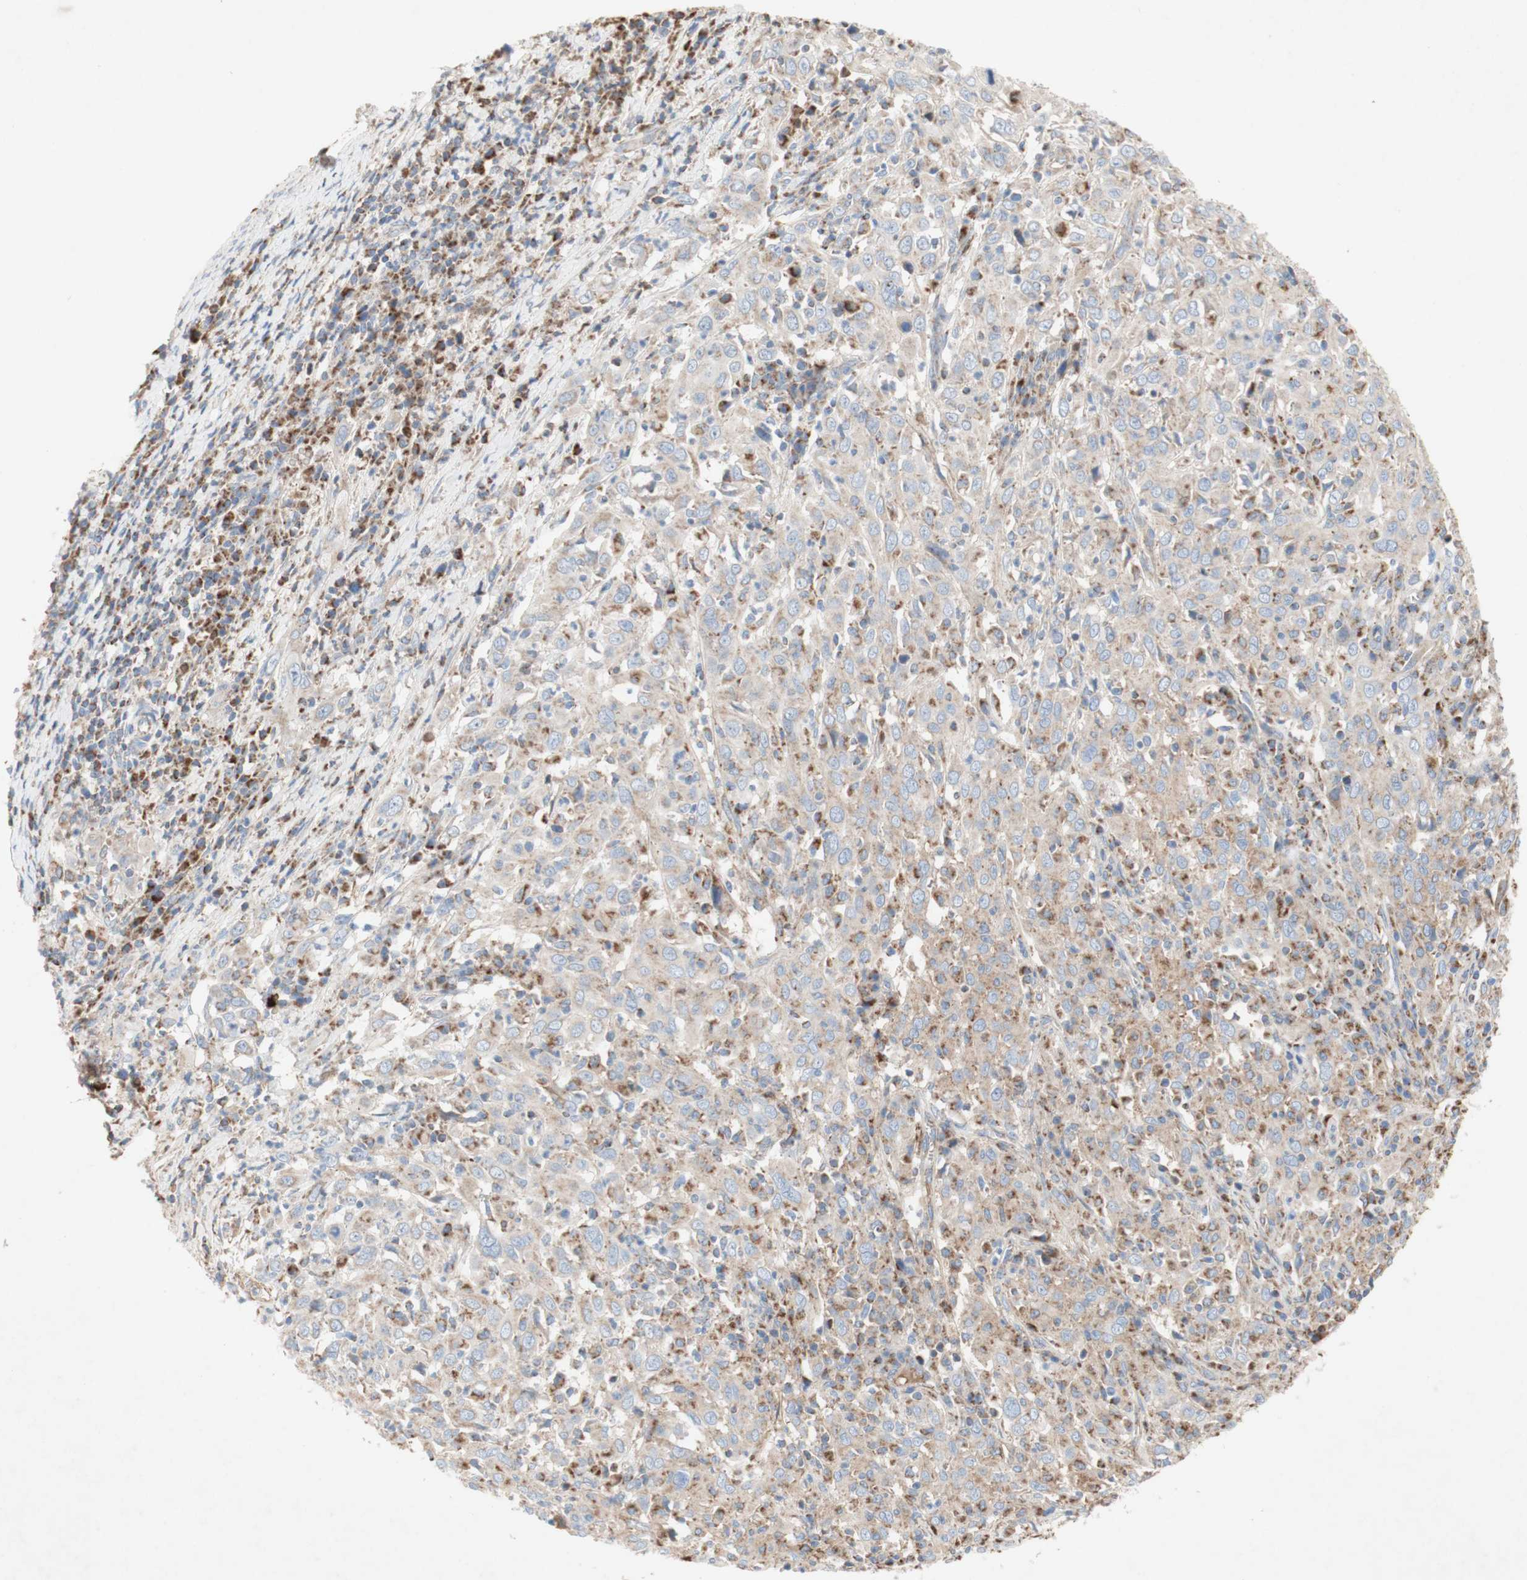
{"staining": {"intensity": "weak", "quantity": "25%-75%", "location": "cytoplasmic/membranous"}, "tissue": "cervical cancer", "cell_type": "Tumor cells", "image_type": "cancer", "snomed": [{"axis": "morphology", "description": "Squamous cell carcinoma, NOS"}, {"axis": "topography", "description": "Cervix"}], "caption": "Tumor cells demonstrate low levels of weak cytoplasmic/membranous positivity in about 25%-75% of cells in squamous cell carcinoma (cervical). Immunohistochemistry (ihc) stains the protein of interest in brown and the nuclei are stained blue.", "gene": "SDHB", "patient": {"sex": "female", "age": 46}}